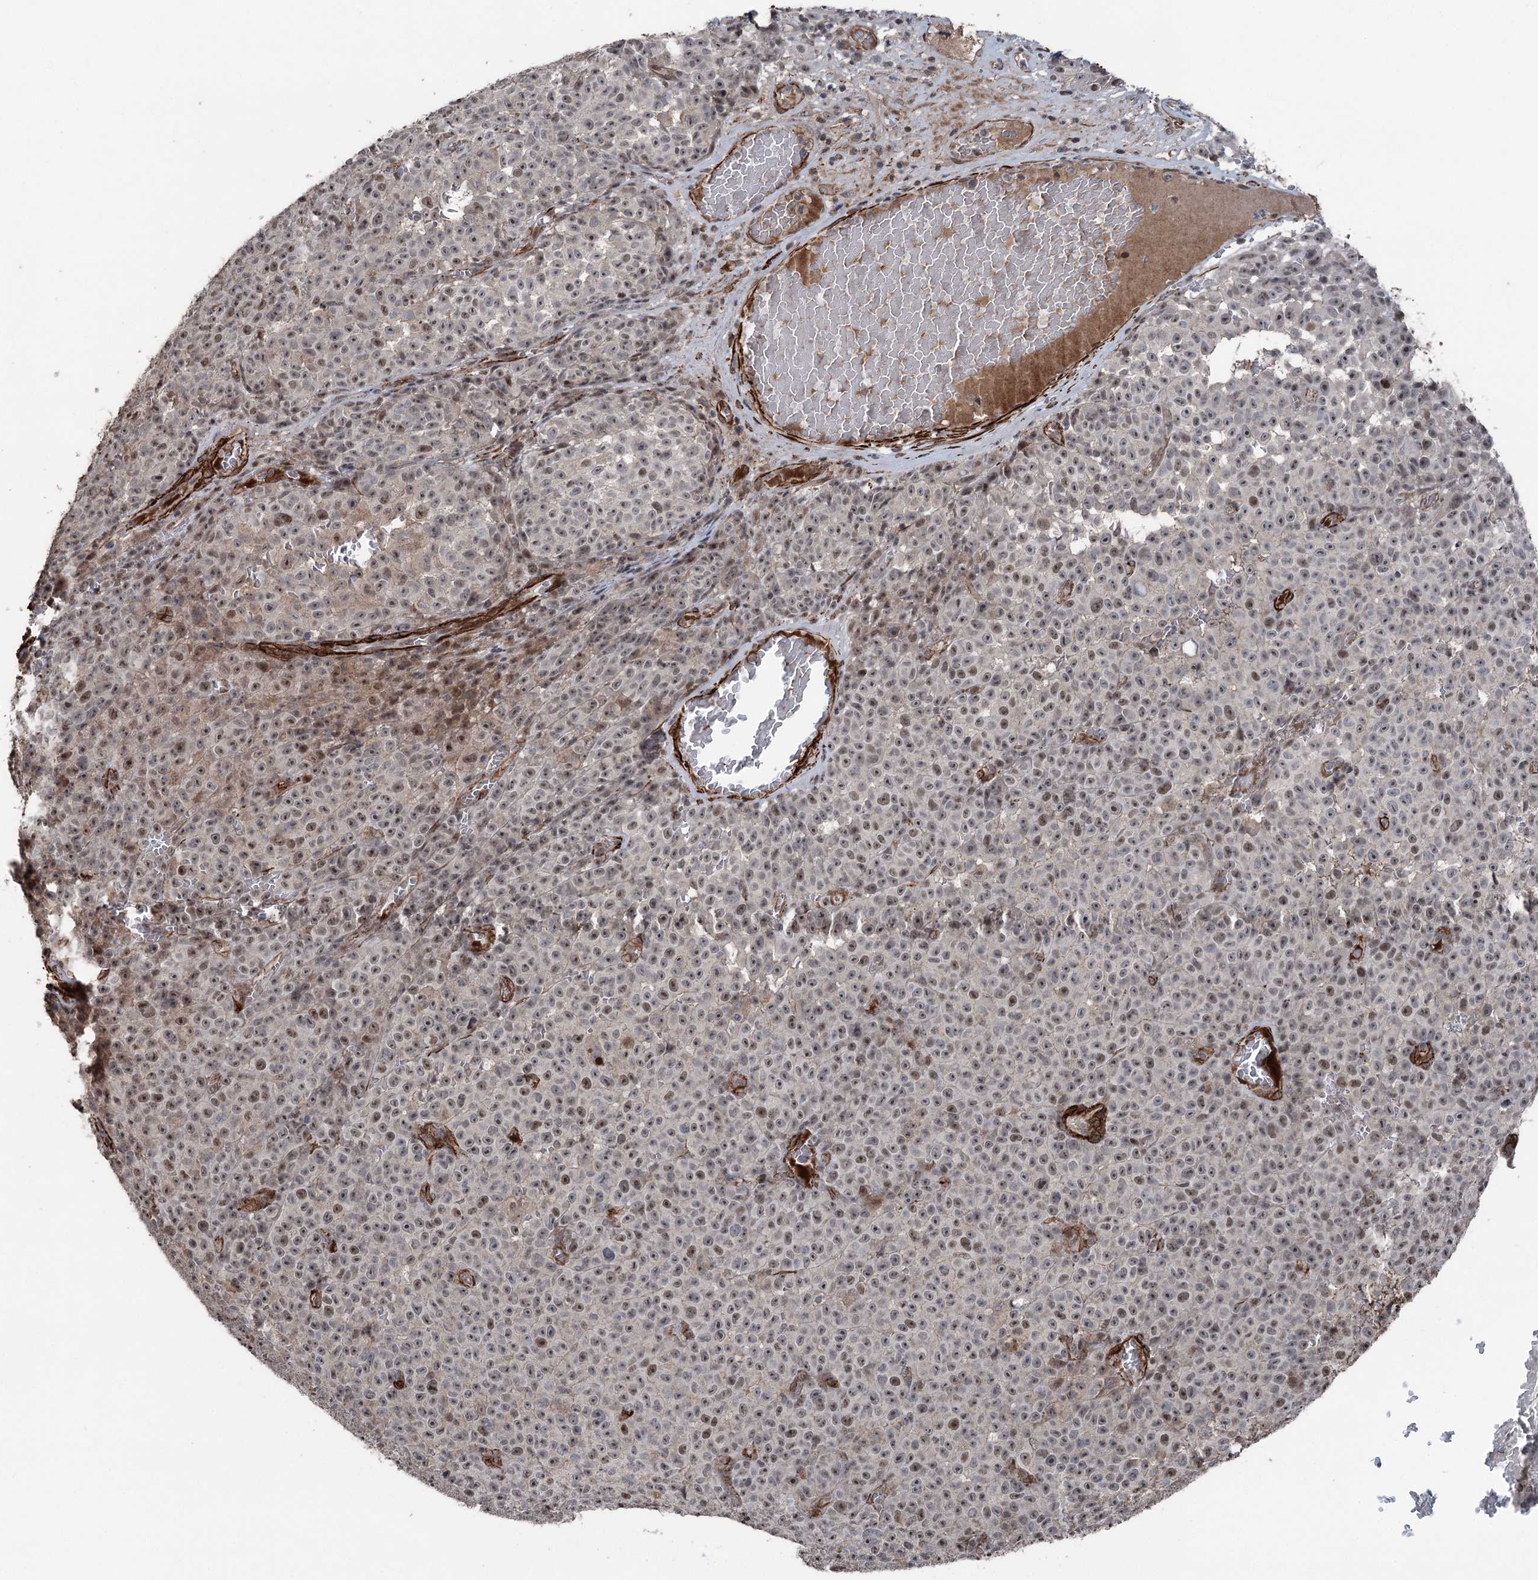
{"staining": {"intensity": "weak", "quantity": "25%-75%", "location": "nuclear"}, "tissue": "melanoma", "cell_type": "Tumor cells", "image_type": "cancer", "snomed": [{"axis": "morphology", "description": "Malignant melanoma, NOS"}, {"axis": "topography", "description": "Skin"}], "caption": "Immunohistochemistry staining of malignant melanoma, which reveals low levels of weak nuclear expression in approximately 25%-75% of tumor cells indicating weak nuclear protein expression. The staining was performed using DAB (brown) for protein detection and nuclei were counterstained in hematoxylin (blue).", "gene": "CCDC82", "patient": {"sex": "female", "age": 82}}